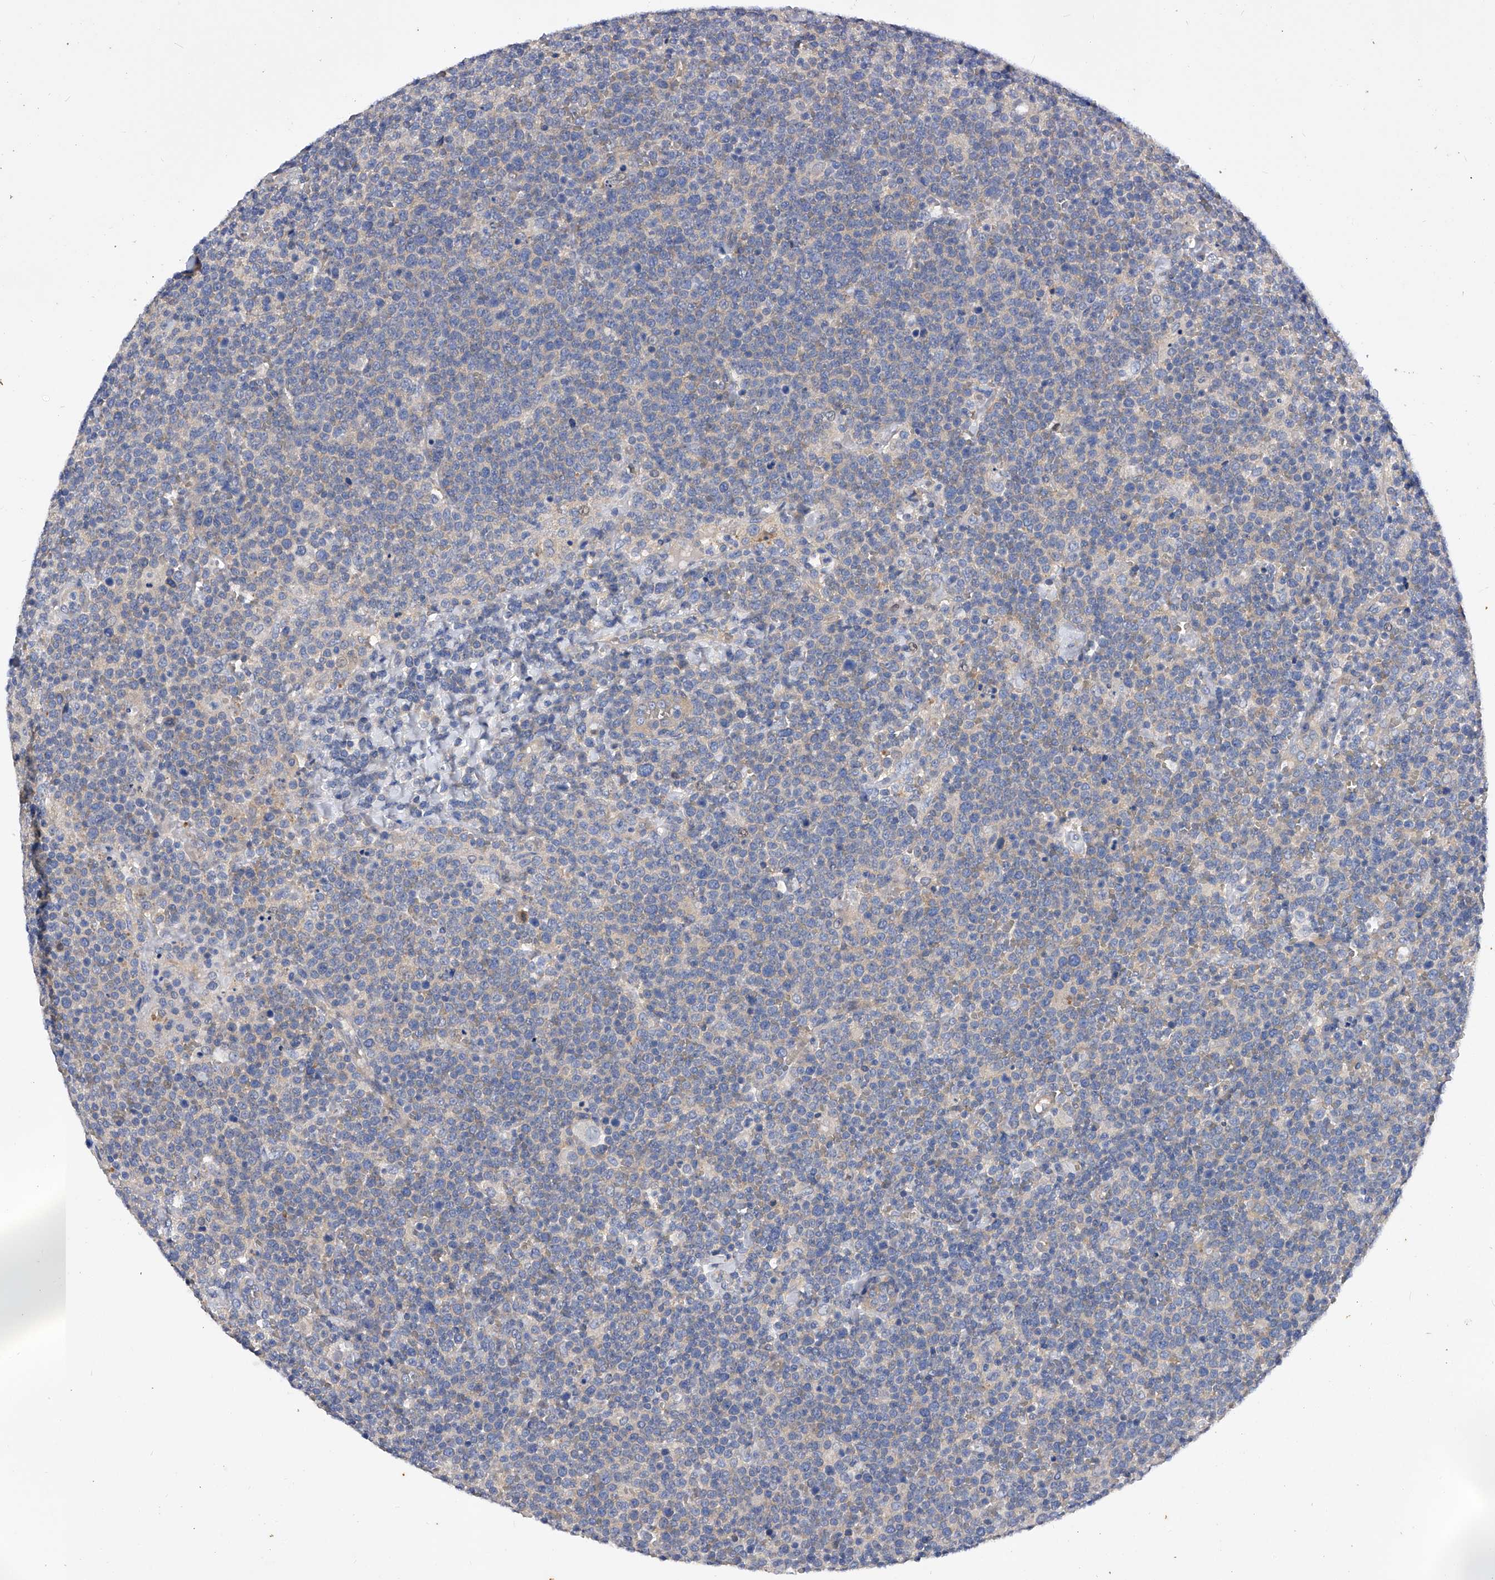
{"staining": {"intensity": "negative", "quantity": "none", "location": "none"}, "tissue": "lymphoma", "cell_type": "Tumor cells", "image_type": "cancer", "snomed": [{"axis": "morphology", "description": "Malignant lymphoma, non-Hodgkin's type, High grade"}, {"axis": "topography", "description": "Lymph node"}], "caption": "DAB immunohistochemical staining of human high-grade malignant lymphoma, non-Hodgkin's type shows no significant expression in tumor cells.", "gene": "PPP5C", "patient": {"sex": "male", "age": 61}}